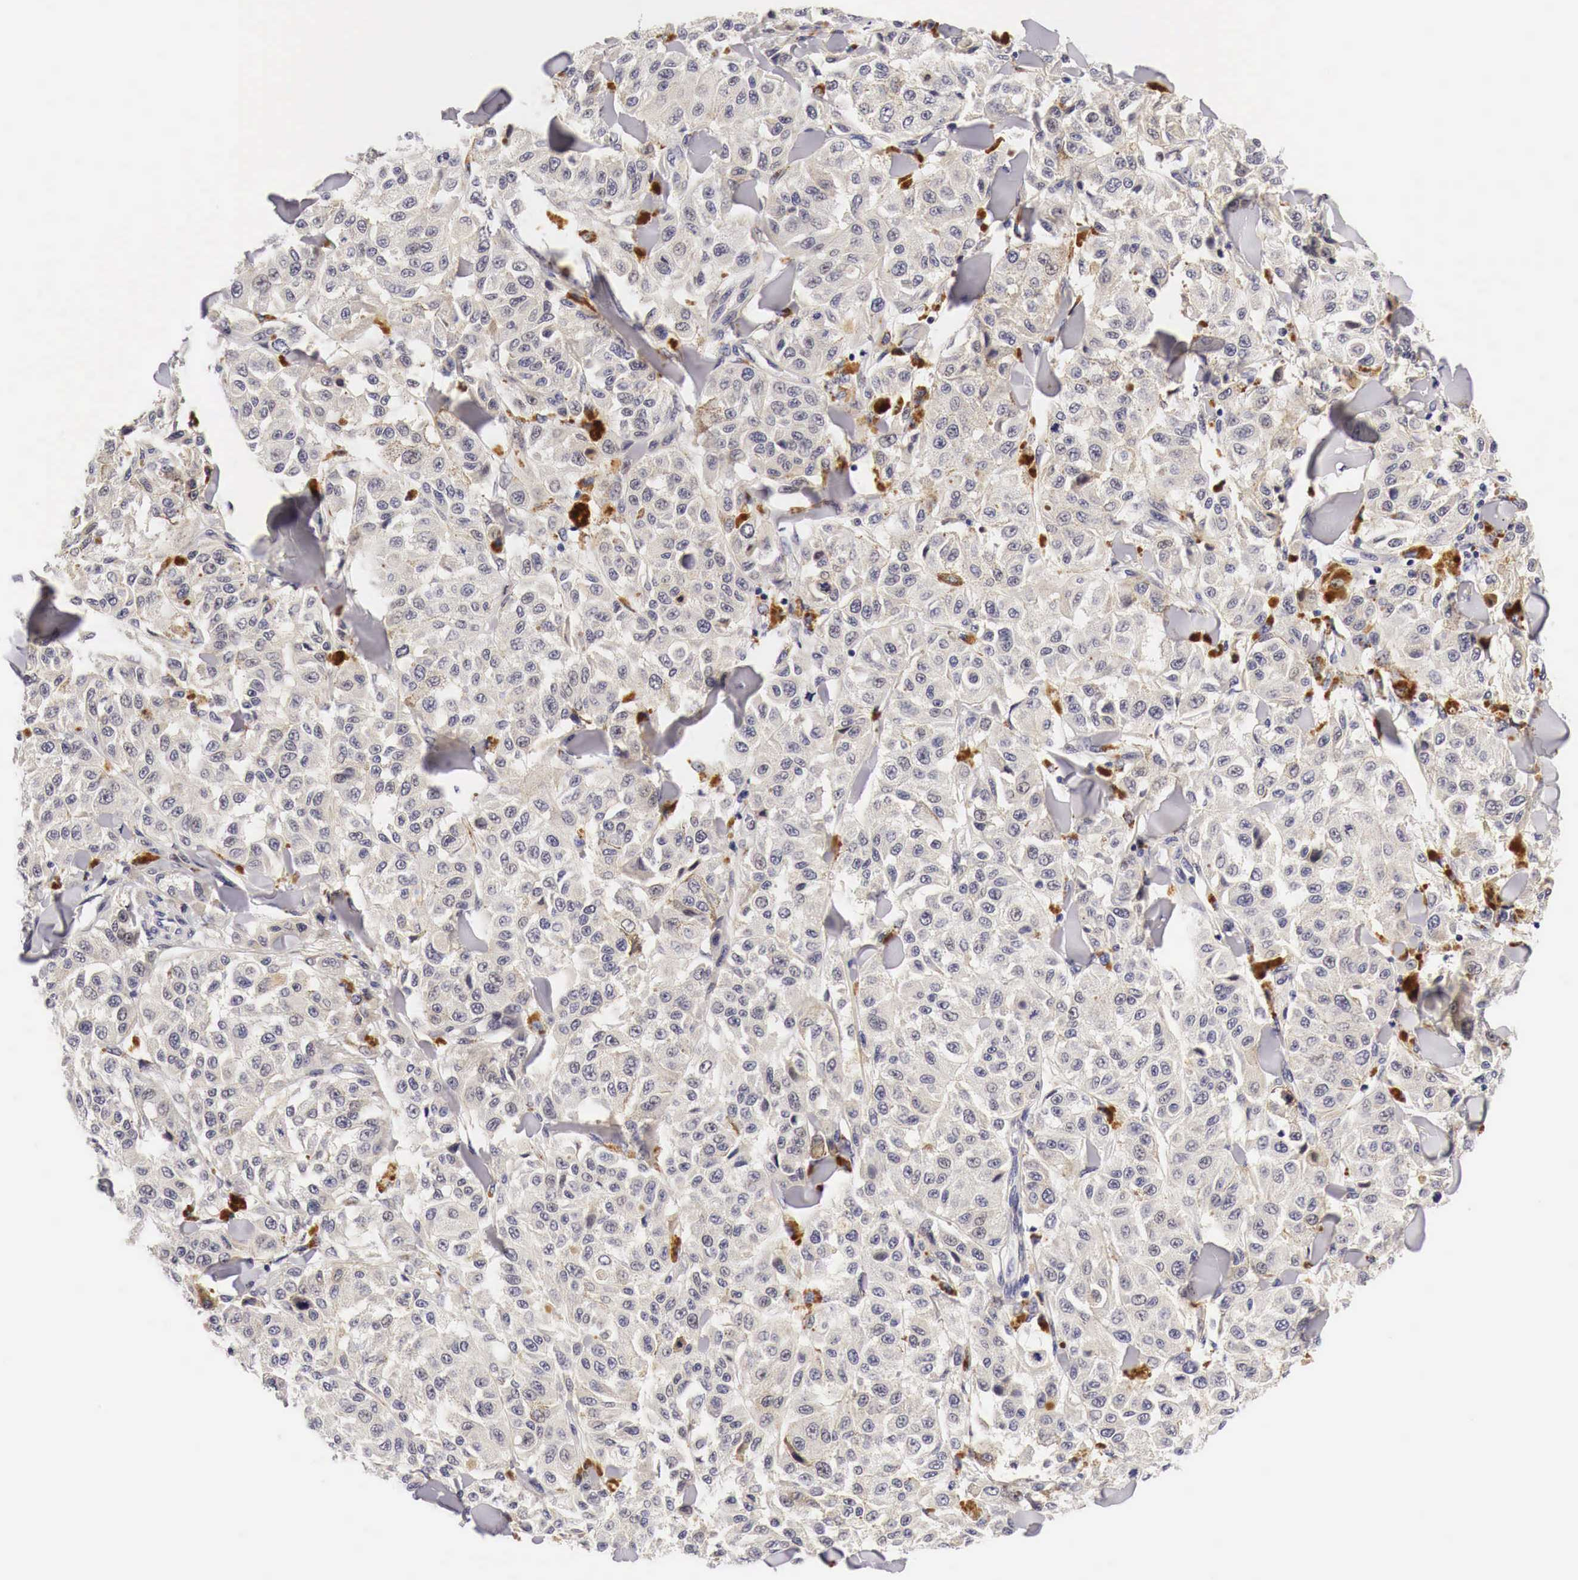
{"staining": {"intensity": "weak", "quantity": "25%-75%", "location": "cytoplasmic/membranous"}, "tissue": "melanoma", "cell_type": "Tumor cells", "image_type": "cancer", "snomed": [{"axis": "morphology", "description": "Malignant melanoma, NOS"}, {"axis": "topography", "description": "Skin"}], "caption": "Approximately 25%-75% of tumor cells in malignant melanoma exhibit weak cytoplasmic/membranous protein positivity as visualized by brown immunohistochemical staining.", "gene": "CASP3", "patient": {"sex": "female", "age": 64}}